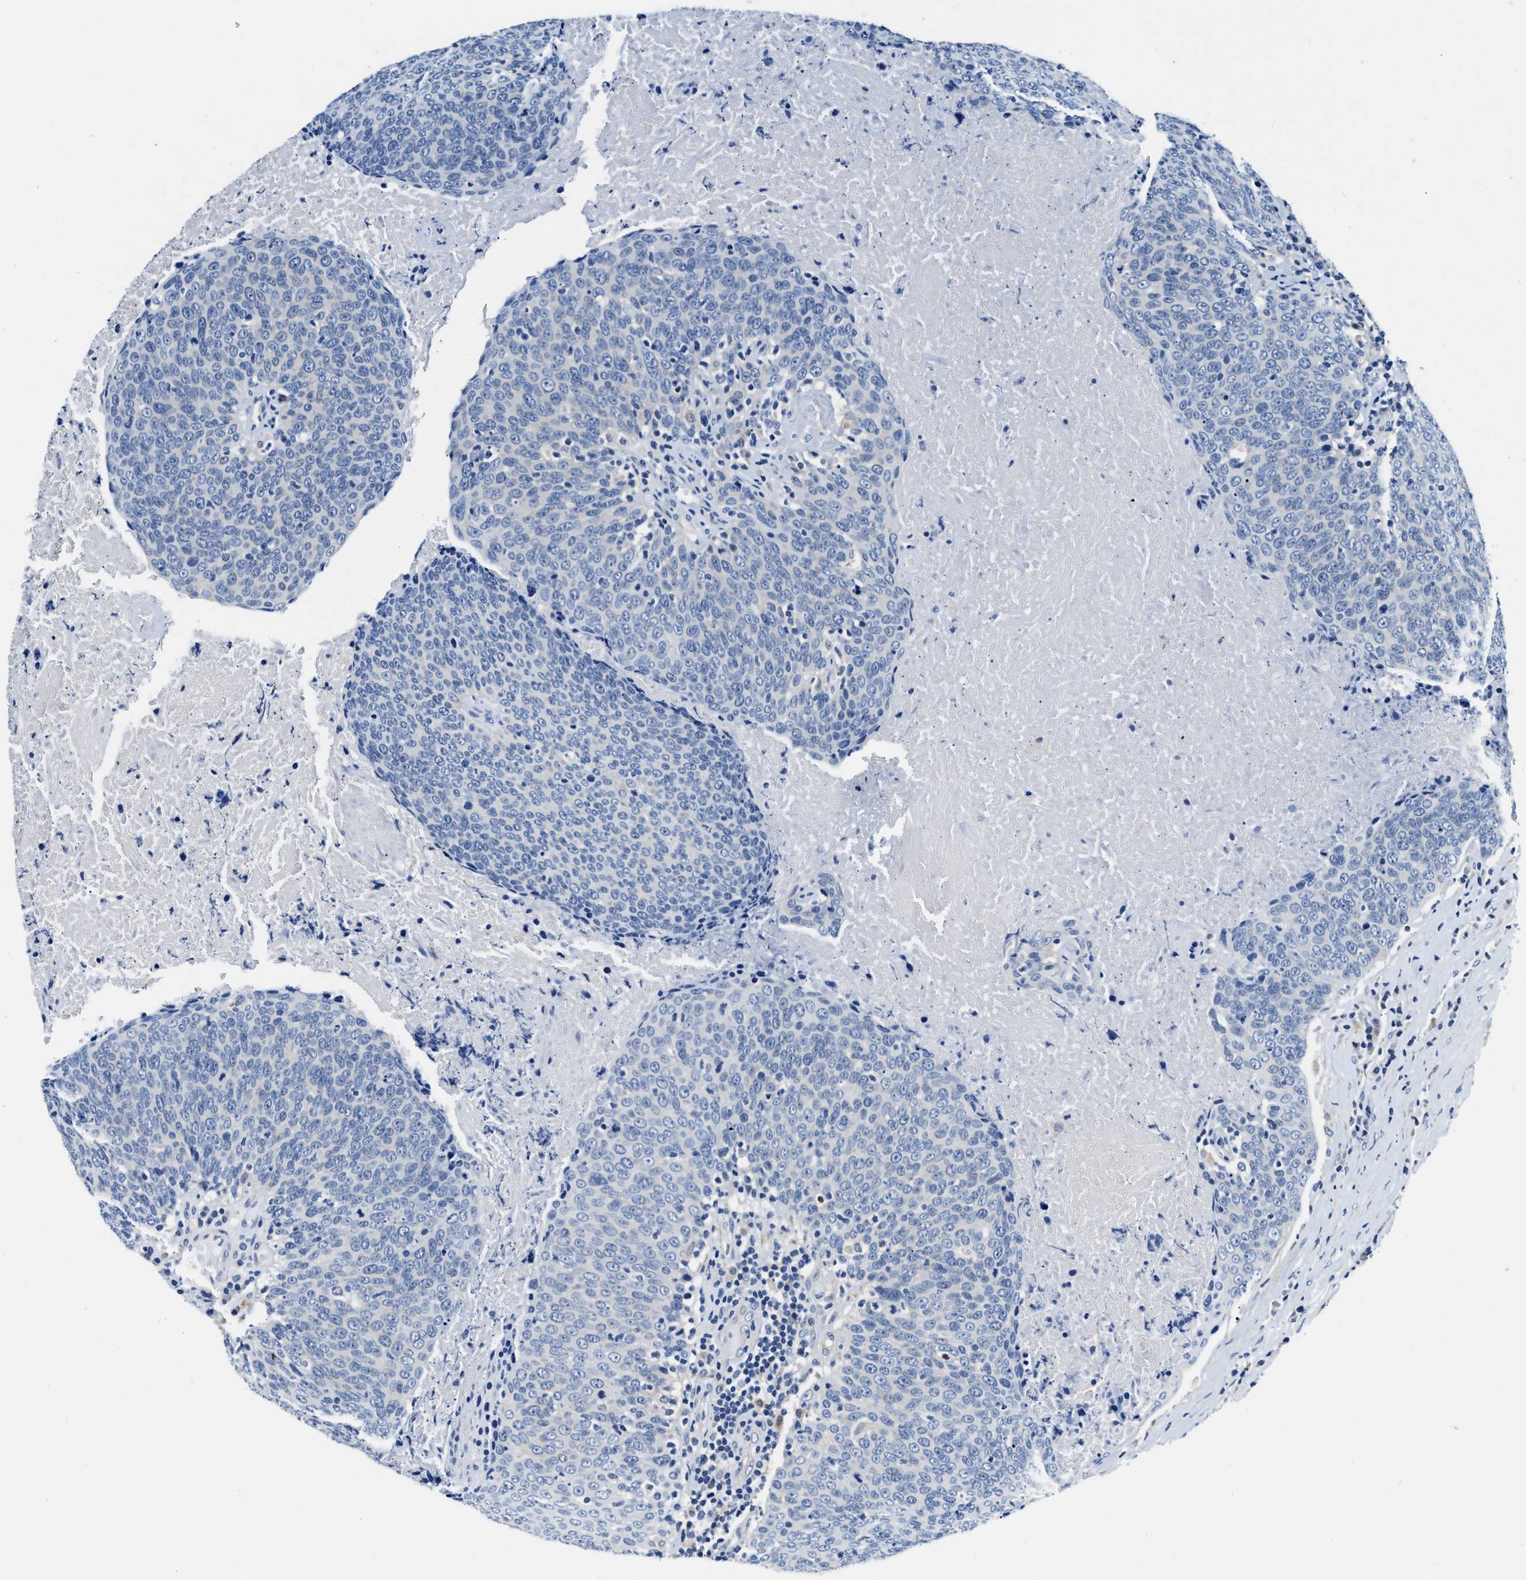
{"staining": {"intensity": "negative", "quantity": "none", "location": "none"}, "tissue": "head and neck cancer", "cell_type": "Tumor cells", "image_type": "cancer", "snomed": [{"axis": "morphology", "description": "Squamous cell carcinoma, NOS"}, {"axis": "morphology", "description": "Squamous cell carcinoma, metastatic, NOS"}, {"axis": "topography", "description": "Lymph node"}, {"axis": "topography", "description": "Head-Neck"}], "caption": "A histopathology image of head and neck metastatic squamous cell carcinoma stained for a protein displays no brown staining in tumor cells.", "gene": "EIF2AK2", "patient": {"sex": "male", "age": 62}}